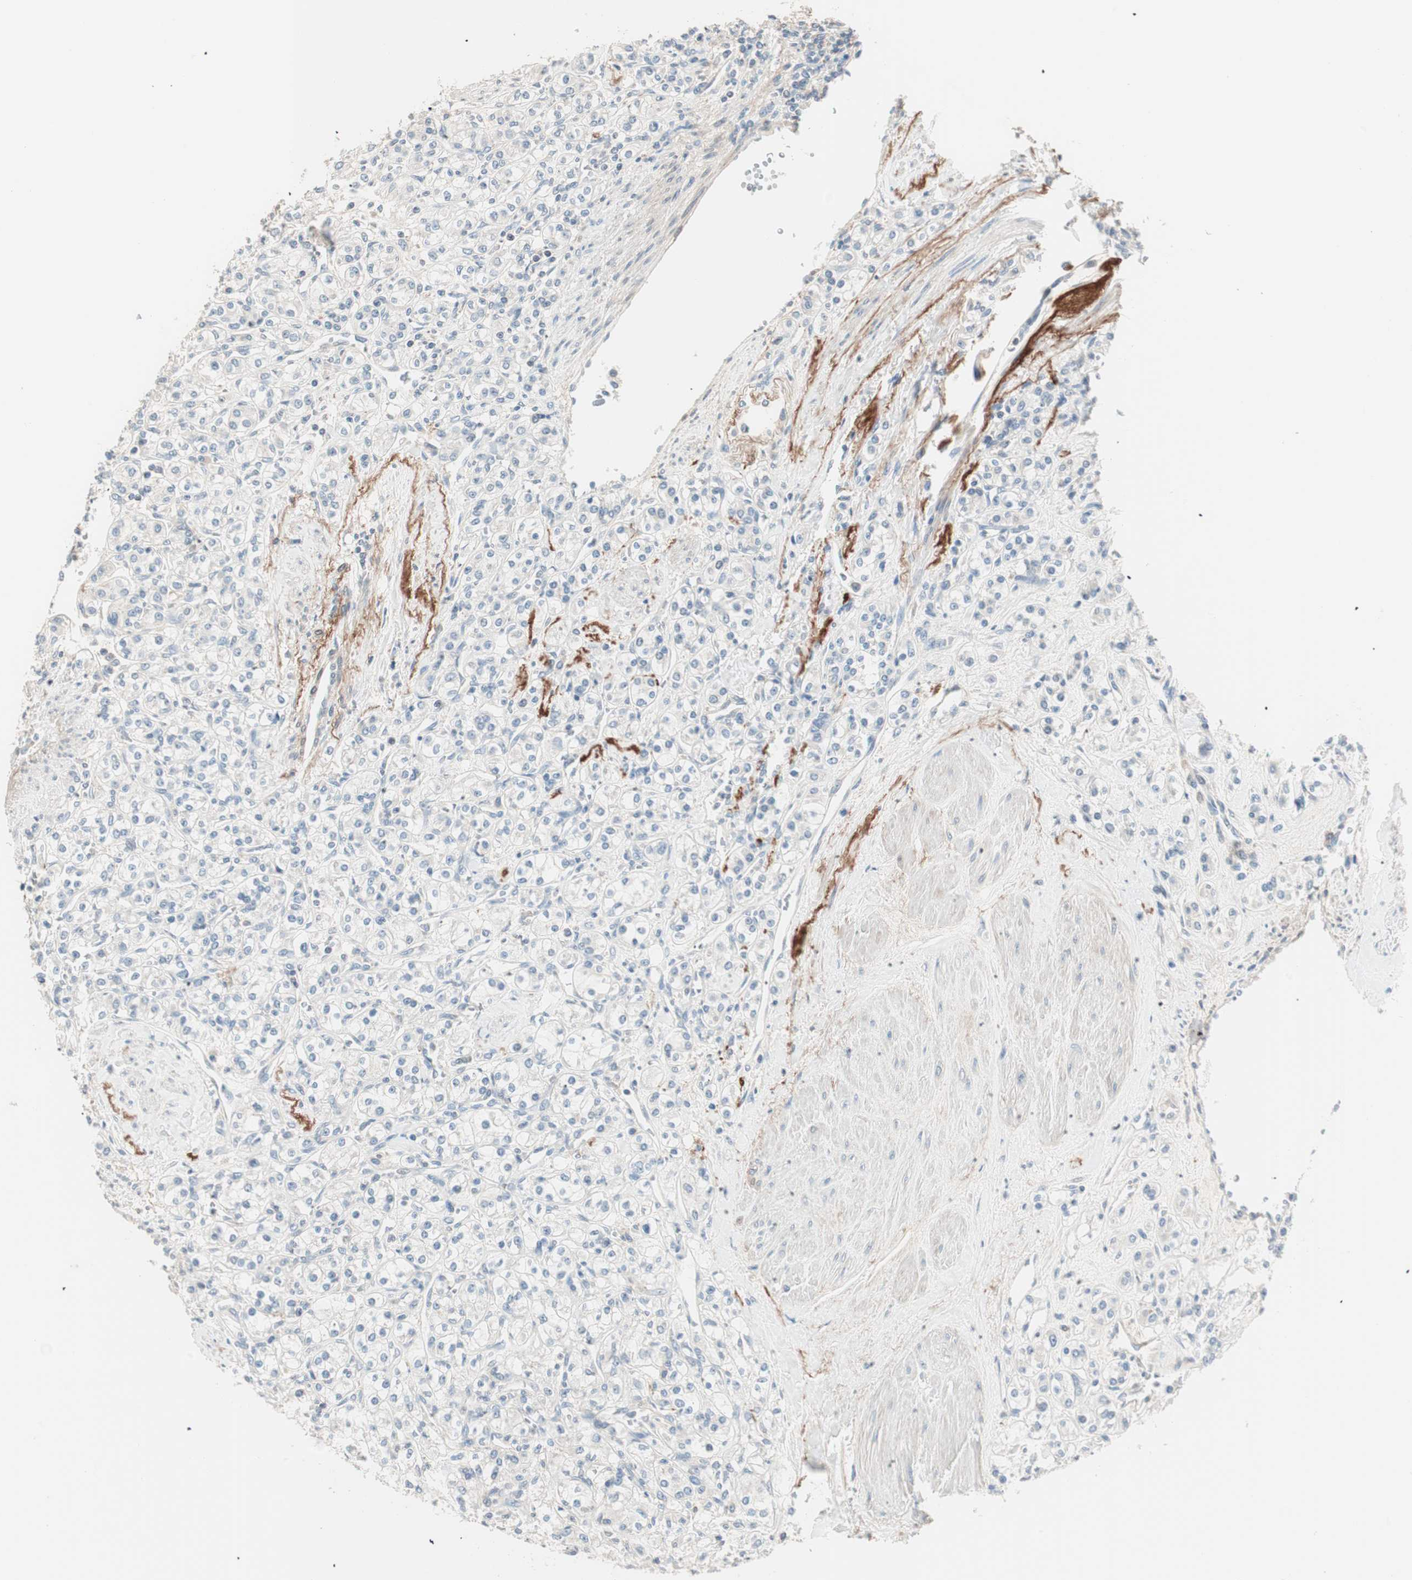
{"staining": {"intensity": "negative", "quantity": "none", "location": "none"}, "tissue": "renal cancer", "cell_type": "Tumor cells", "image_type": "cancer", "snomed": [{"axis": "morphology", "description": "Adenocarcinoma, NOS"}, {"axis": "topography", "description": "Kidney"}], "caption": "DAB (3,3'-diaminobenzidine) immunohistochemical staining of renal adenocarcinoma displays no significant positivity in tumor cells.", "gene": "RAD54B", "patient": {"sex": "male", "age": 77}}